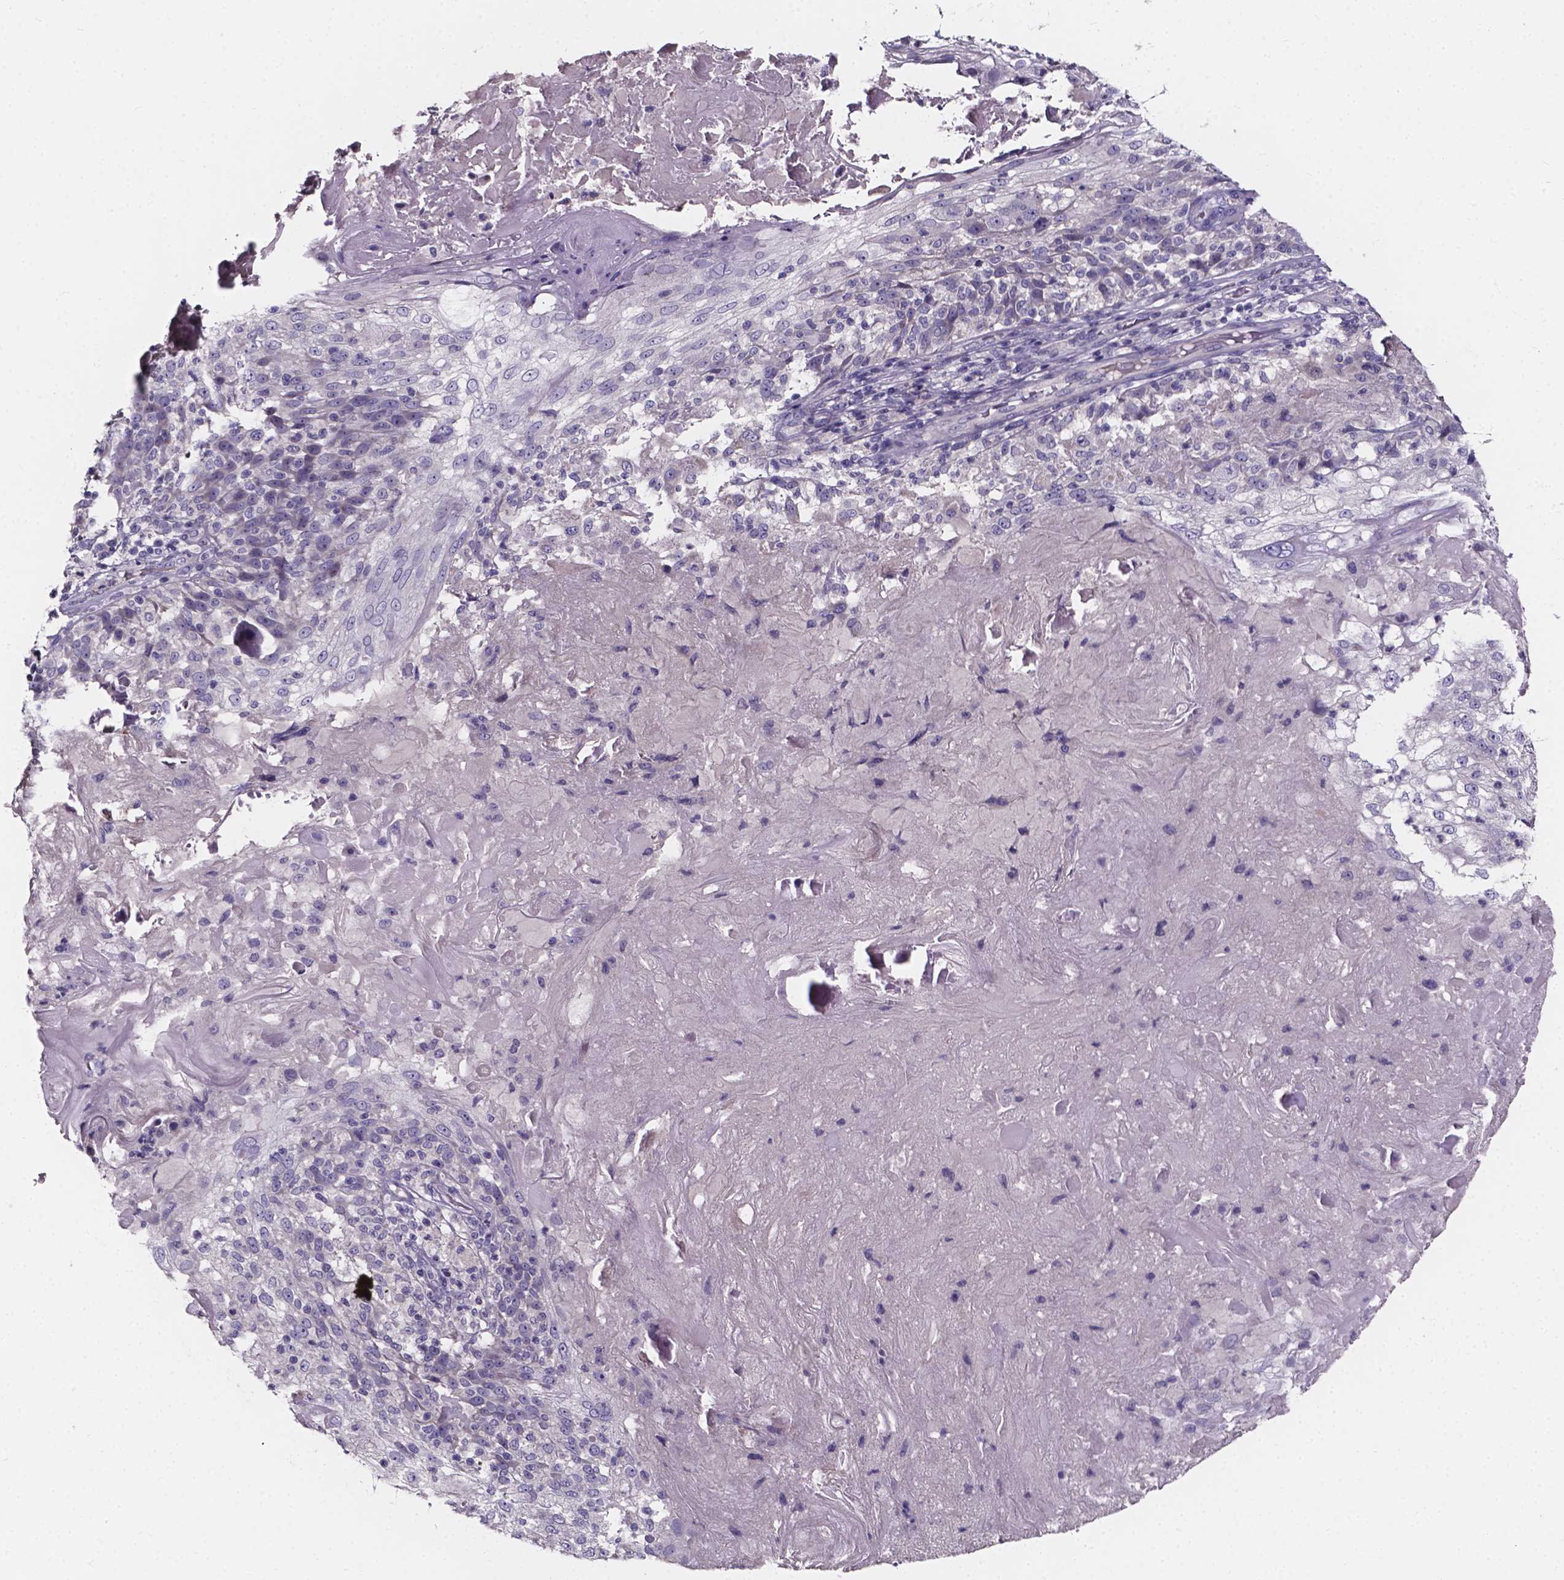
{"staining": {"intensity": "negative", "quantity": "none", "location": "none"}, "tissue": "skin cancer", "cell_type": "Tumor cells", "image_type": "cancer", "snomed": [{"axis": "morphology", "description": "Normal tissue, NOS"}, {"axis": "morphology", "description": "Squamous cell carcinoma, NOS"}, {"axis": "topography", "description": "Skin"}], "caption": "Tumor cells show no significant expression in skin squamous cell carcinoma.", "gene": "SPOCD1", "patient": {"sex": "female", "age": 83}}